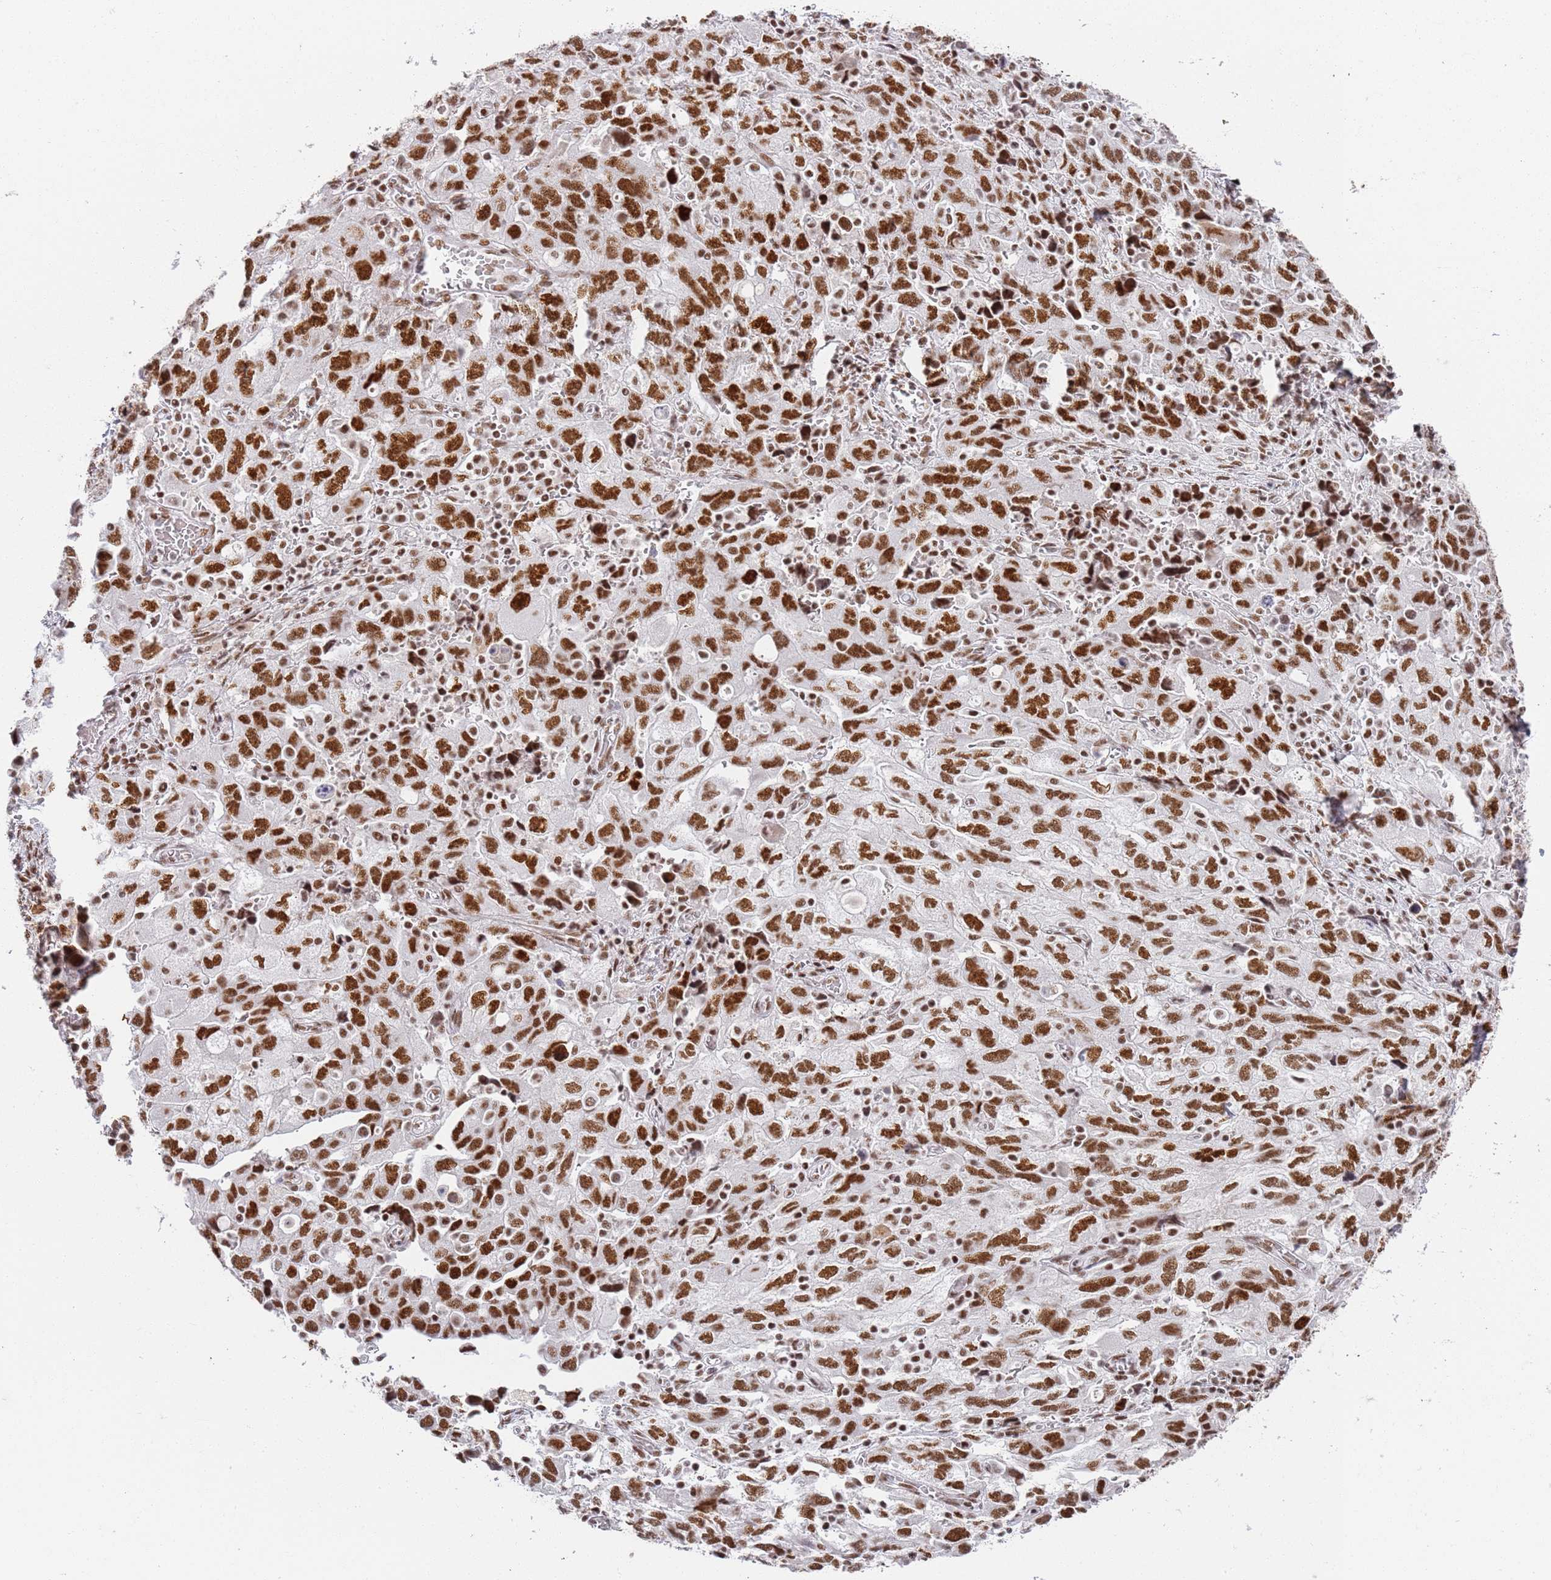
{"staining": {"intensity": "strong", "quantity": ">75%", "location": "nuclear"}, "tissue": "ovarian cancer", "cell_type": "Tumor cells", "image_type": "cancer", "snomed": [{"axis": "morphology", "description": "Carcinoma, NOS"}, {"axis": "morphology", "description": "Cystadenocarcinoma, serous, NOS"}, {"axis": "topography", "description": "Ovary"}], "caption": "Protein expression analysis of human ovarian cancer reveals strong nuclear positivity in about >75% of tumor cells.", "gene": "AKAP8L", "patient": {"sex": "female", "age": 69}}